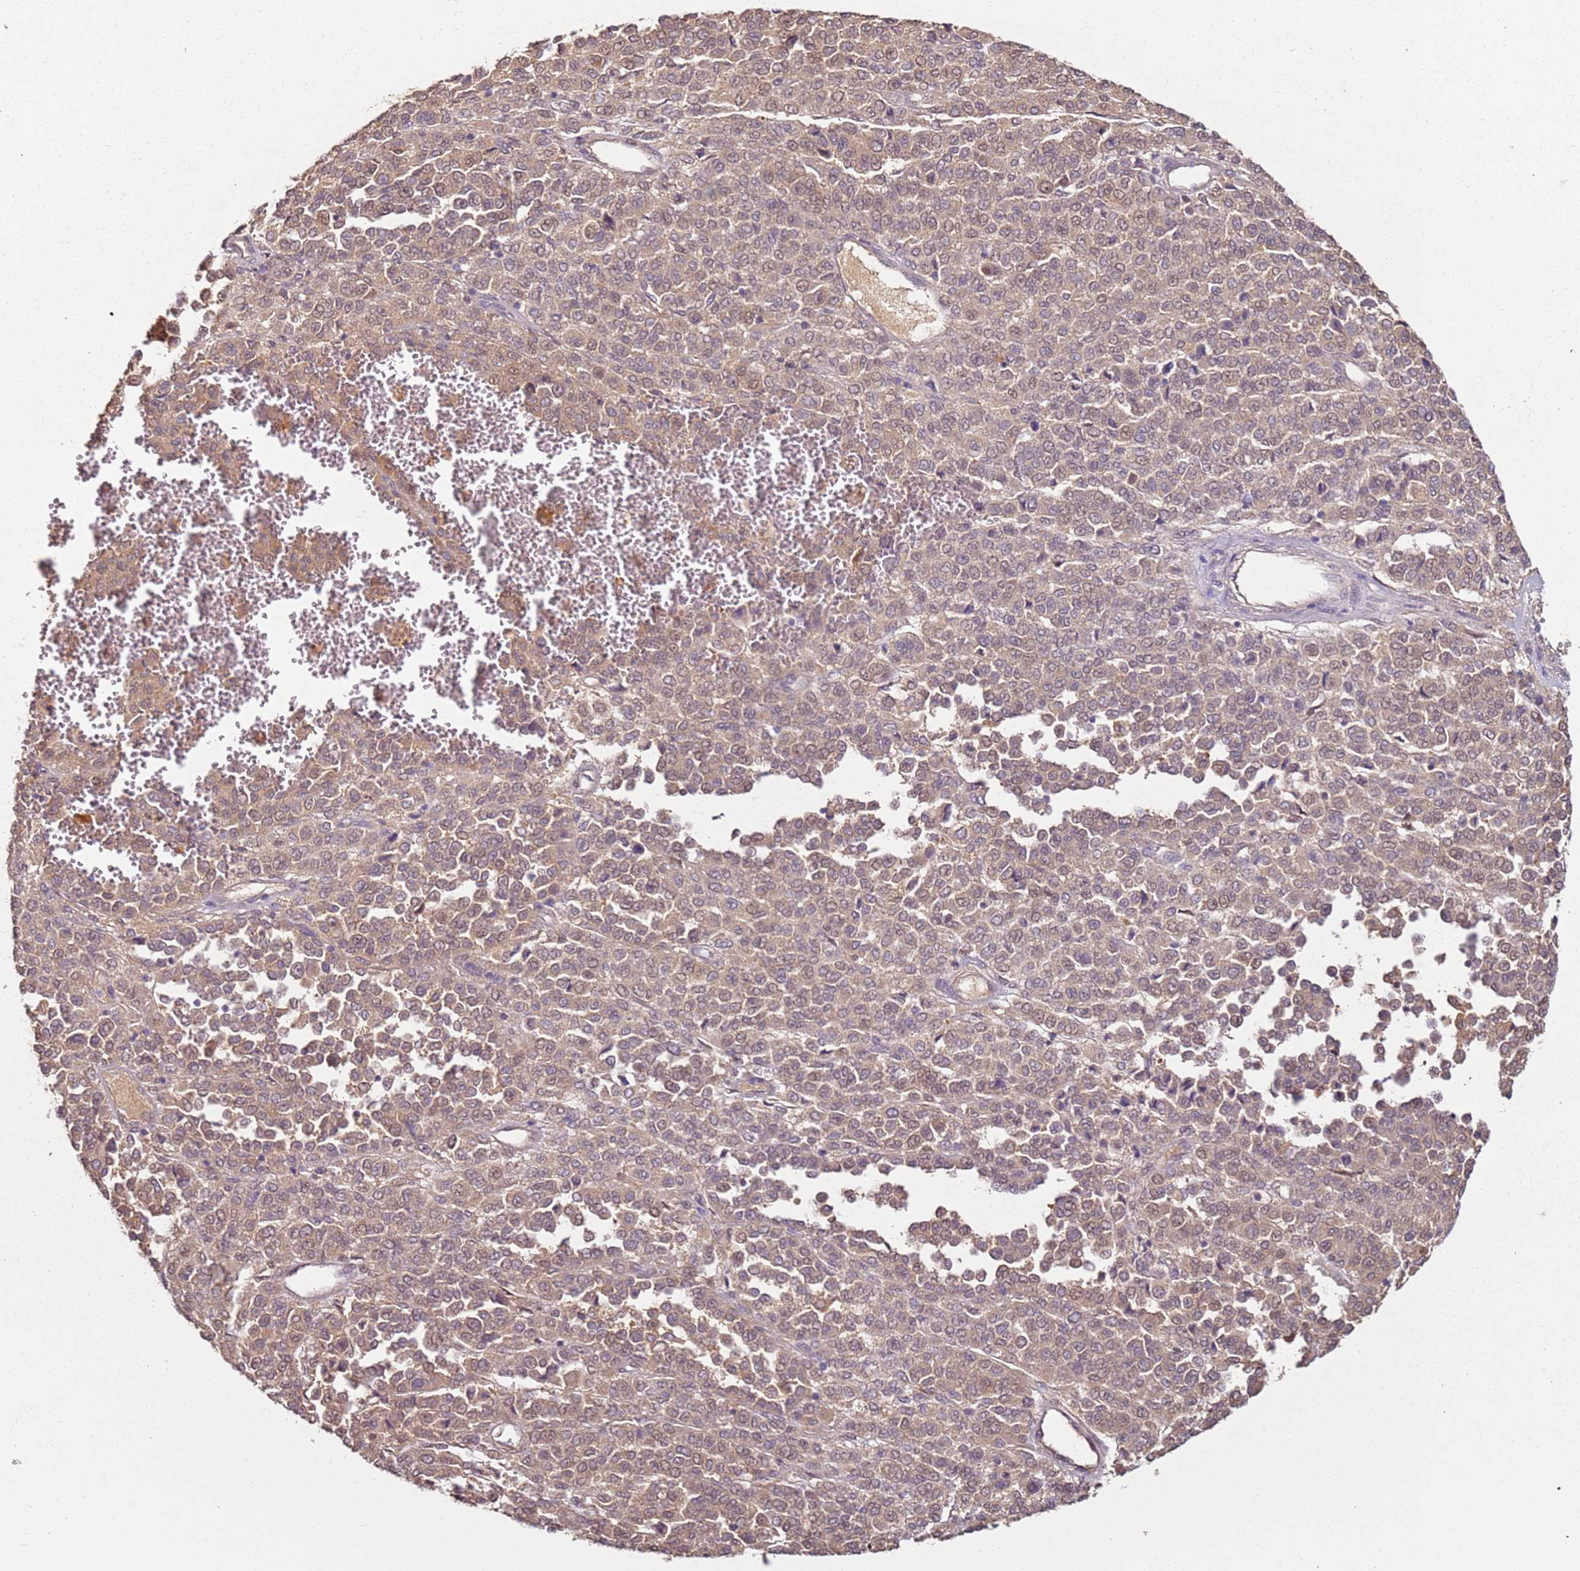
{"staining": {"intensity": "moderate", "quantity": "25%-75%", "location": "cytoplasmic/membranous"}, "tissue": "melanoma", "cell_type": "Tumor cells", "image_type": "cancer", "snomed": [{"axis": "morphology", "description": "Malignant melanoma, Metastatic site"}, {"axis": "topography", "description": "Pancreas"}], "caption": "Melanoma stained with DAB immunohistochemistry (IHC) exhibits medium levels of moderate cytoplasmic/membranous positivity in about 25%-75% of tumor cells. (brown staining indicates protein expression, while blue staining denotes nuclei).", "gene": "MDH1", "patient": {"sex": "female", "age": 30}}